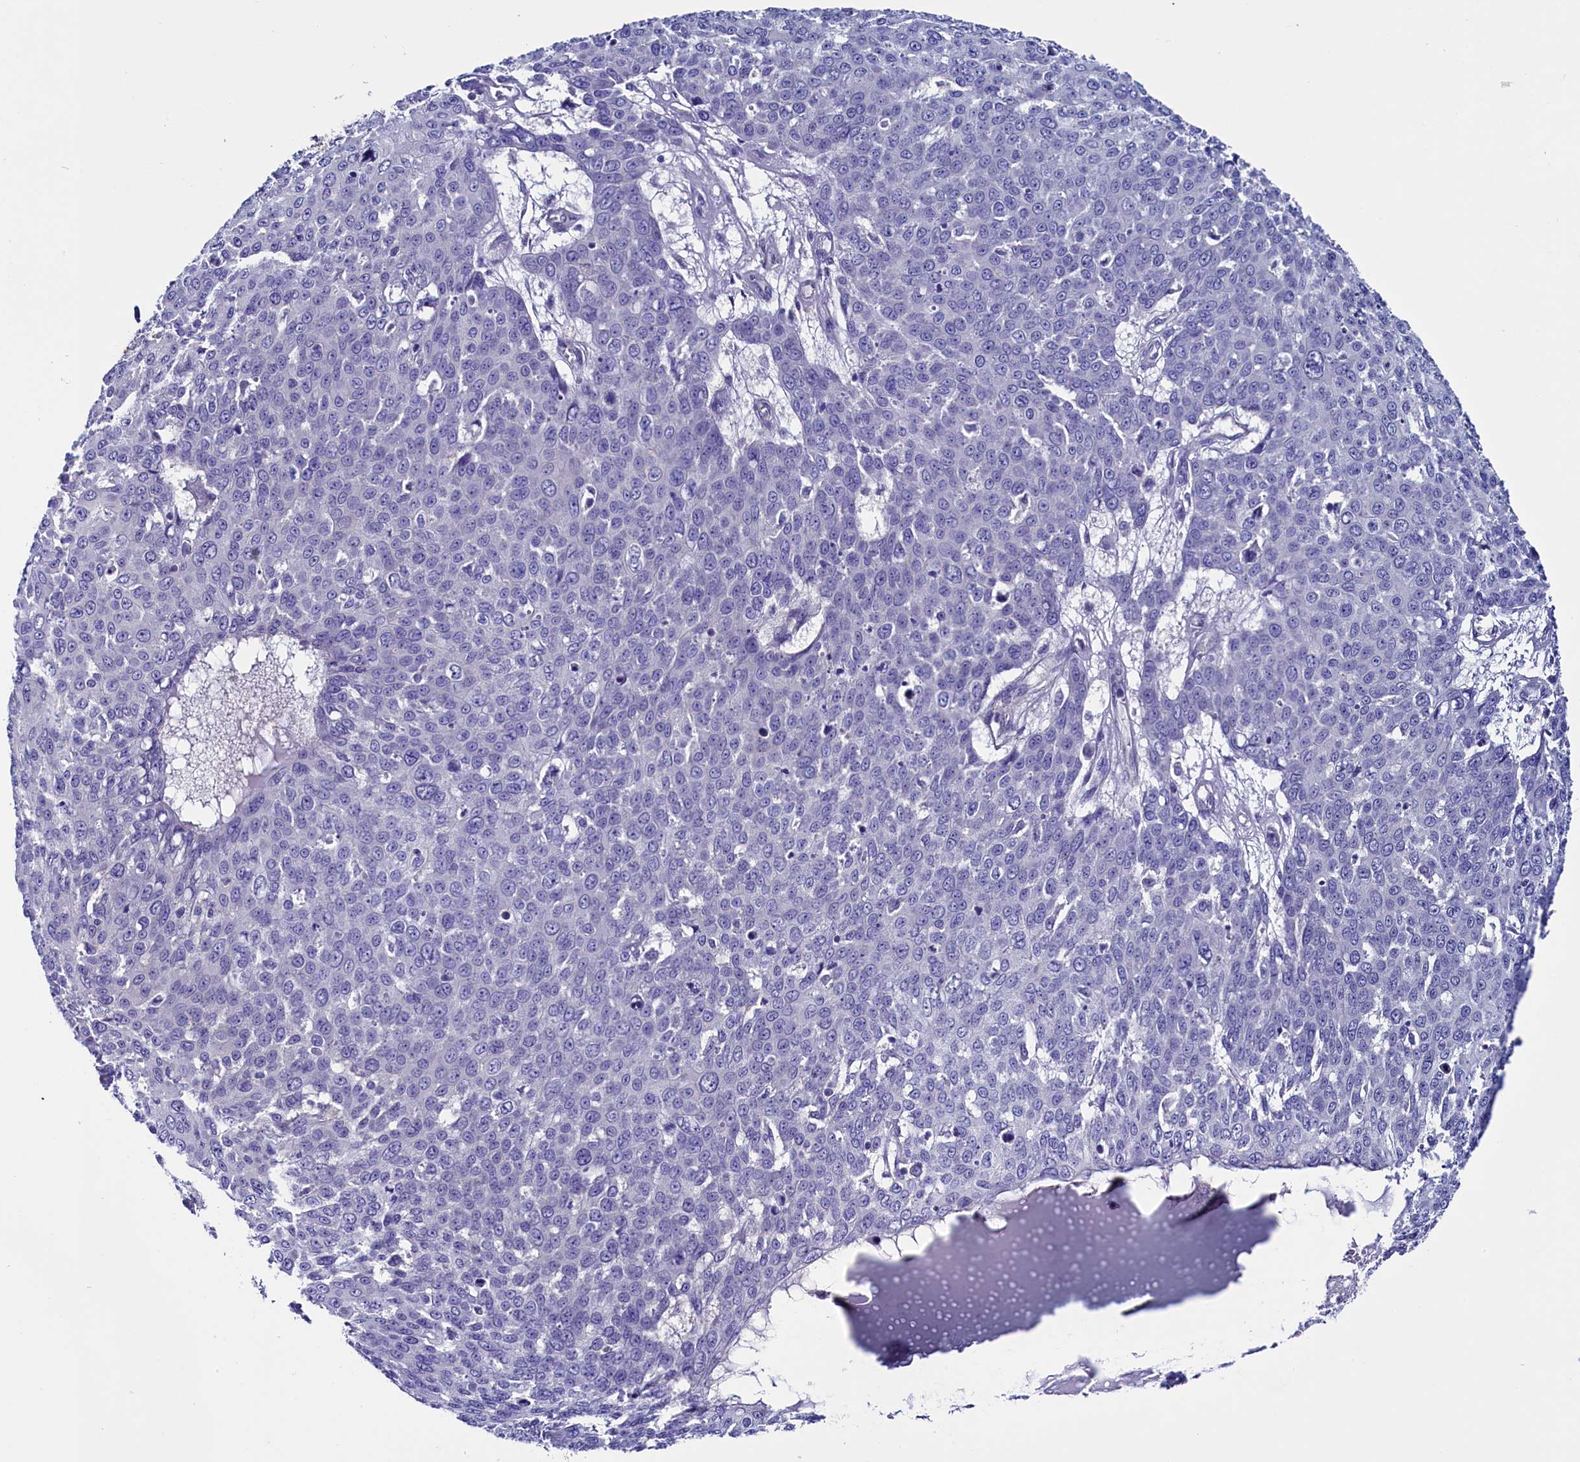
{"staining": {"intensity": "negative", "quantity": "none", "location": "none"}, "tissue": "skin cancer", "cell_type": "Tumor cells", "image_type": "cancer", "snomed": [{"axis": "morphology", "description": "Squamous cell carcinoma, NOS"}, {"axis": "topography", "description": "Skin"}], "caption": "A photomicrograph of skin squamous cell carcinoma stained for a protein shows no brown staining in tumor cells. Brightfield microscopy of immunohistochemistry stained with DAB (3,3'-diaminobenzidine) (brown) and hematoxylin (blue), captured at high magnification.", "gene": "CIAPIN1", "patient": {"sex": "male", "age": 71}}